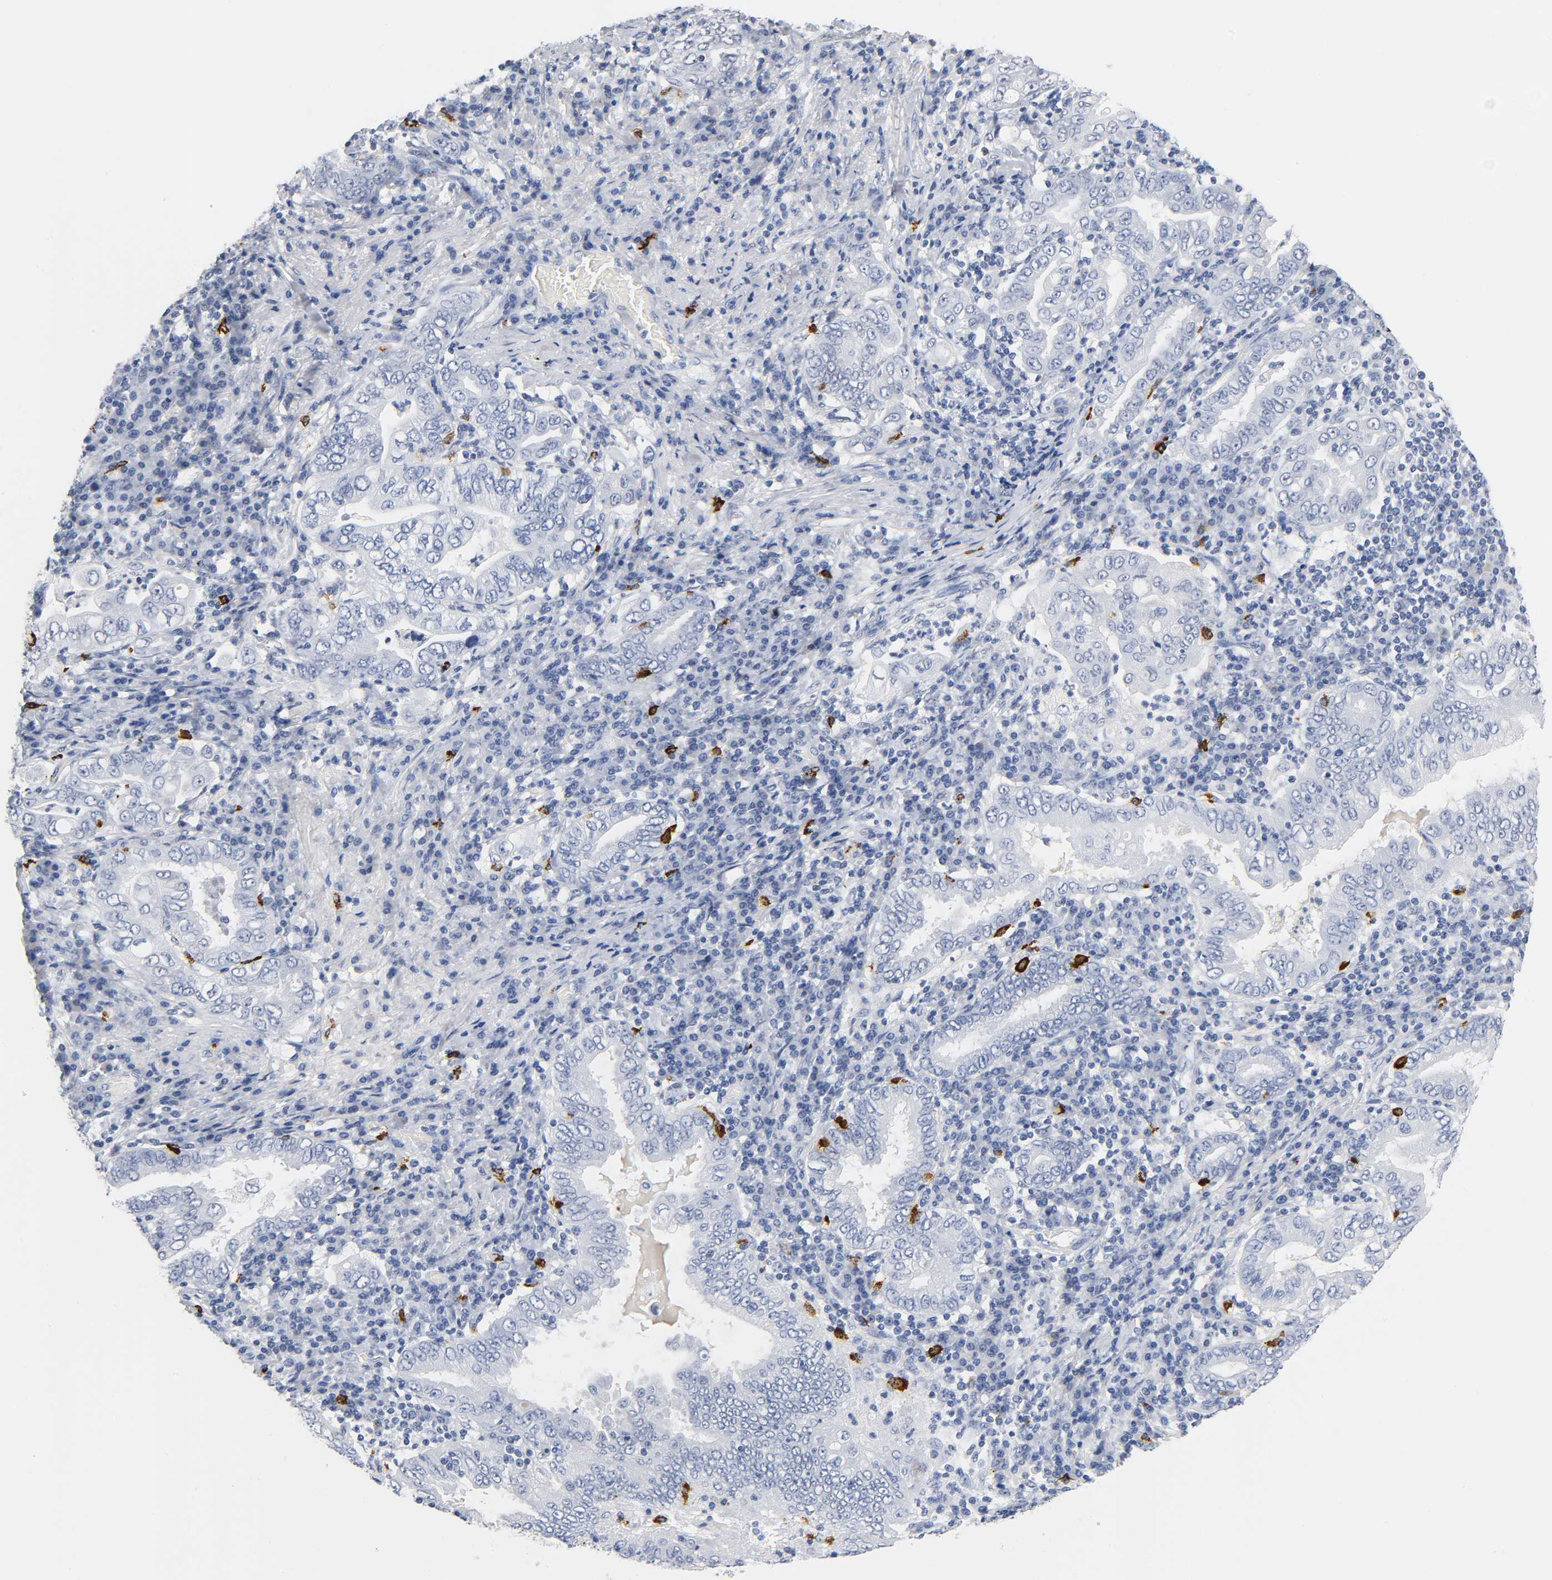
{"staining": {"intensity": "negative", "quantity": "none", "location": "none"}, "tissue": "stomach cancer", "cell_type": "Tumor cells", "image_type": "cancer", "snomed": [{"axis": "morphology", "description": "Normal tissue, NOS"}, {"axis": "morphology", "description": "Adenocarcinoma, NOS"}, {"axis": "topography", "description": "Esophagus"}, {"axis": "topography", "description": "Stomach, upper"}, {"axis": "topography", "description": "Peripheral nerve tissue"}], "caption": "Immunohistochemistry (IHC) photomicrograph of neoplastic tissue: human adenocarcinoma (stomach) stained with DAB (3,3'-diaminobenzidine) reveals no significant protein positivity in tumor cells.", "gene": "NAB2", "patient": {"sex": "male", "age": 62}}